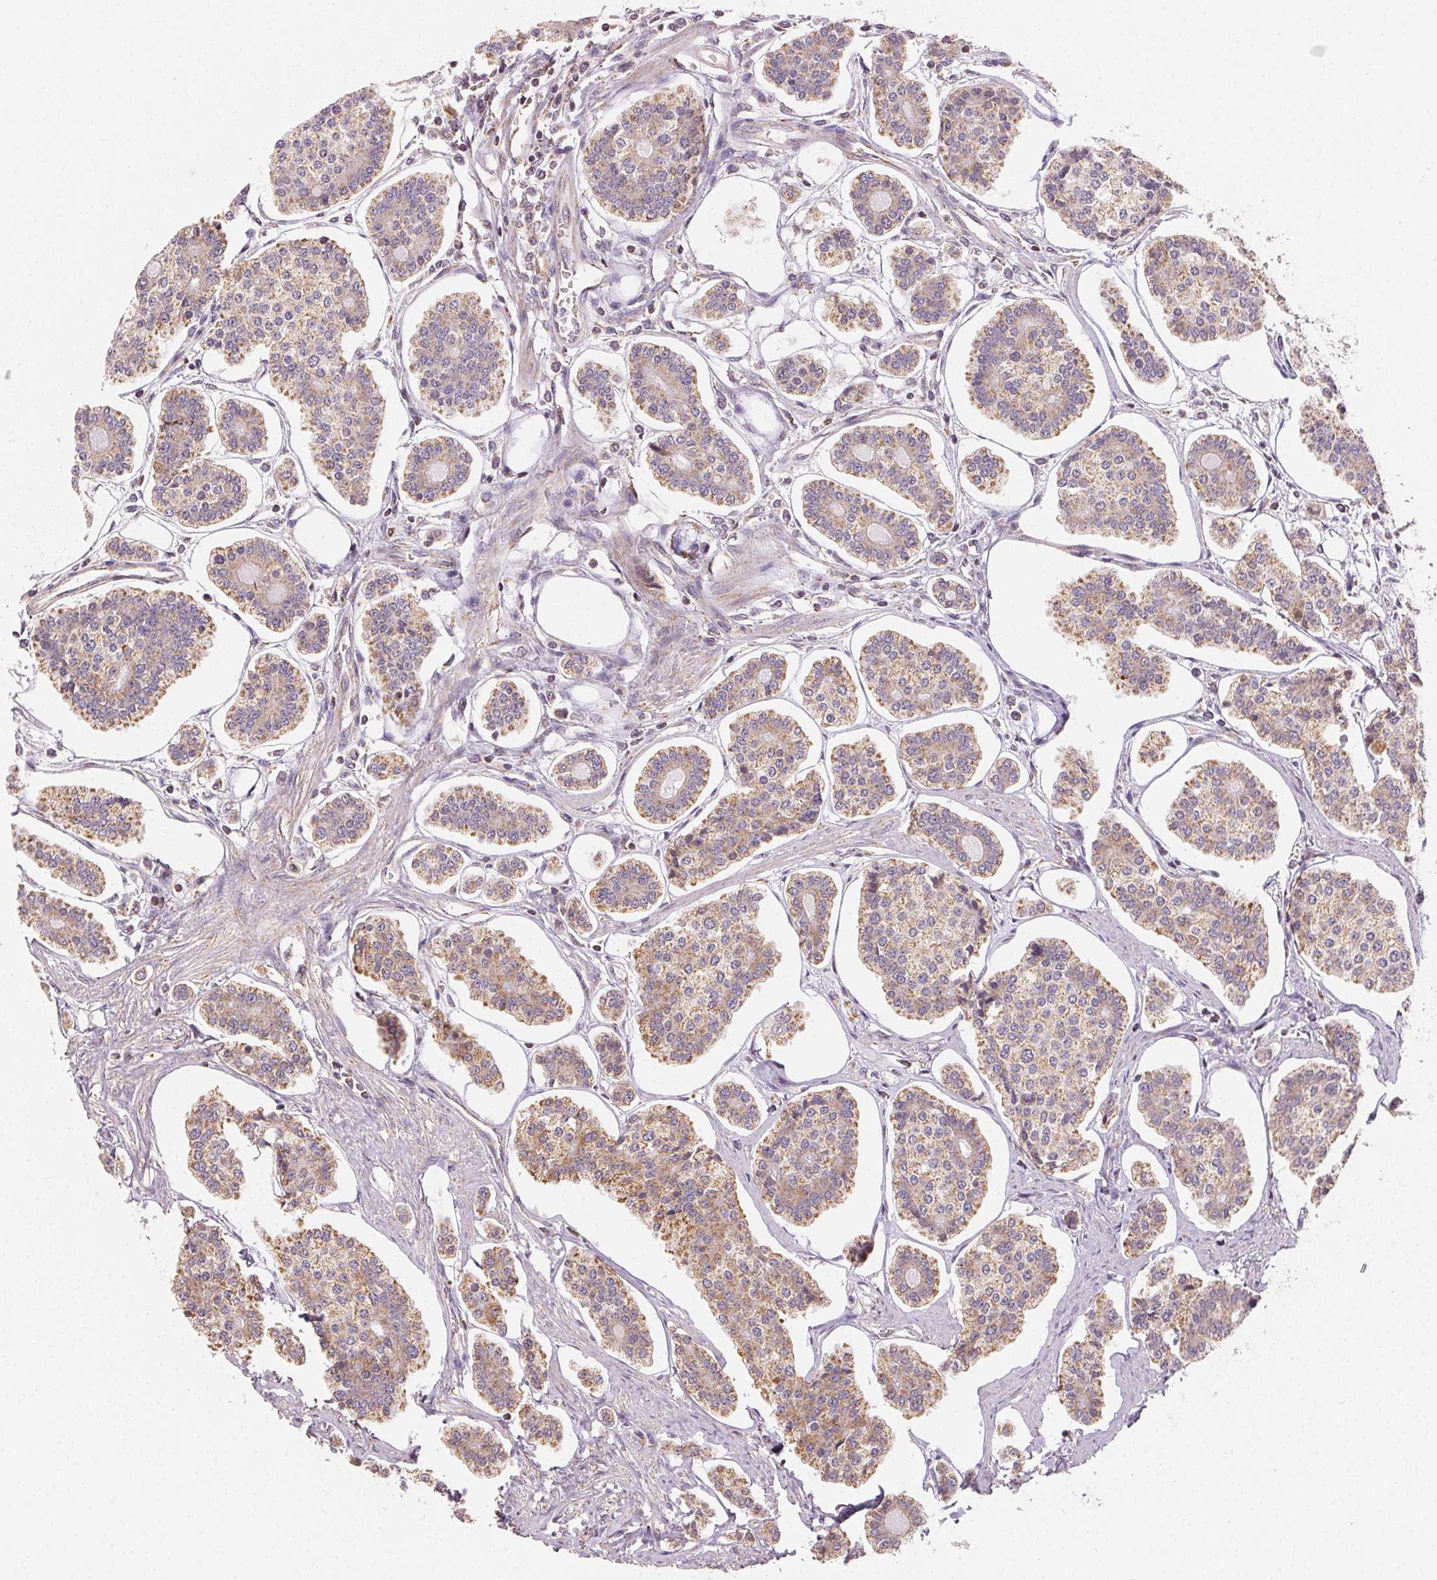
{"staining": {"intensity": "weak", "quantity": ">75%", "location": "cytoplasmic/membranous"}, "tissue": "carcinoid", "cell_type": "Tumor cells", "image_type": "cancer", "snomed": [{"axis": "morphology", "description": "Carcinoid, malignant, NOS"}, {"axis": "topography", "description": "Small intestine"}], "caption": "Protein expression analysis of carcinoid demonstrates weak cytoplasmic/membranous expression in about >75% of tumor cells. (Brightfield microscopy of DAB IHC at high magnification).", "gene": "CLASP1", "patient": {"sex": "female", "age": 65}}